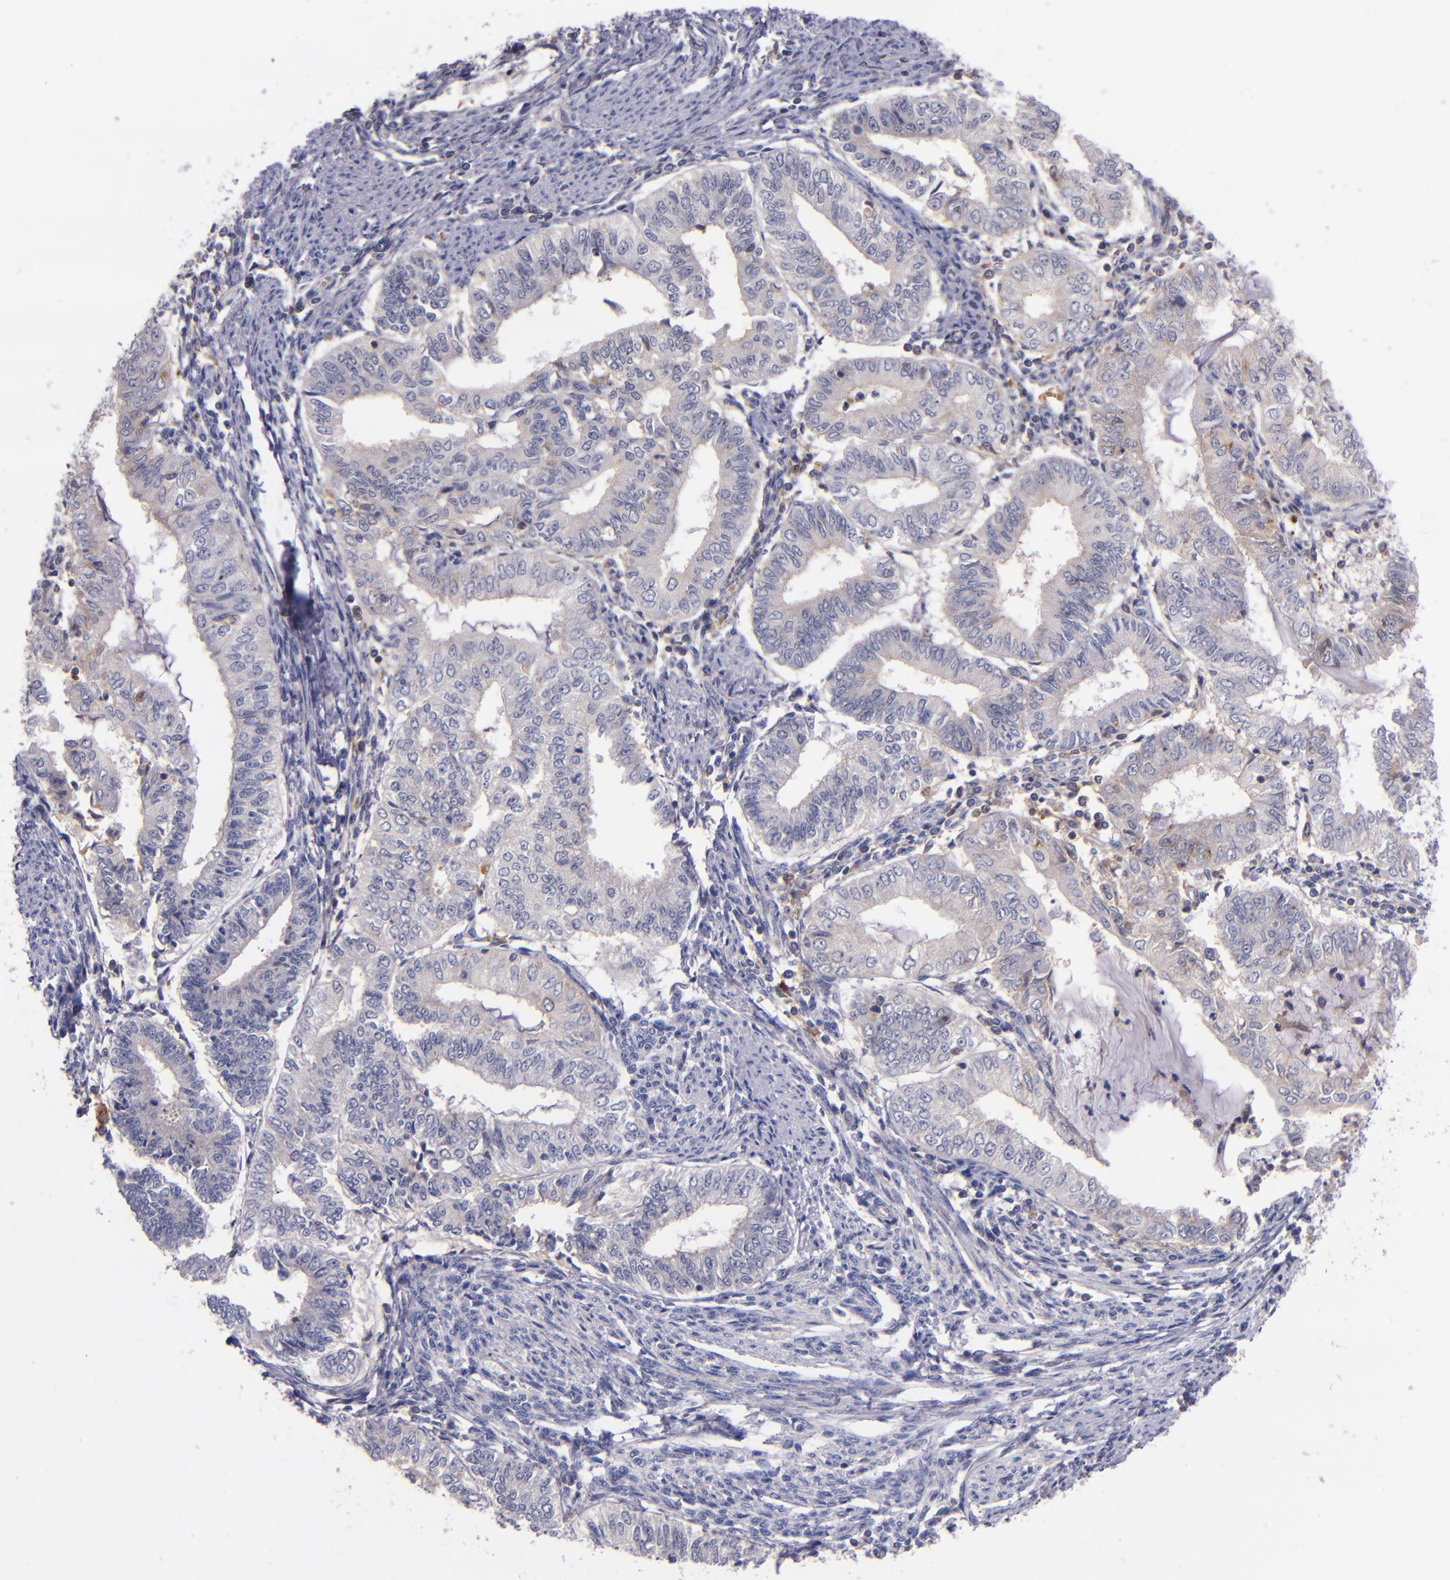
{"staining": {"intensity": "weak", "quantity": ">75%", "location": "cytoplasmic/membranous"}, "tissue": "endometrial cancer", "cell_type": "Tumor cells", "image_type": "cancer", "snomed": [{"axis": "morphology", "description": "Adenocarcinoma, NOS"}, {"axis": "topography", "description": "Endometrium"}], "caption": "An immunohistochemistry (IHC) image of neoplastic tissue is shown. Protein staining in brown highlights weak cytoplasmic/membranous positivity in endometrial cancer (adenocarcinoma) within tumor cells.", "gene": "RBP4", "patient": {"sex": "female", "age": 66}}